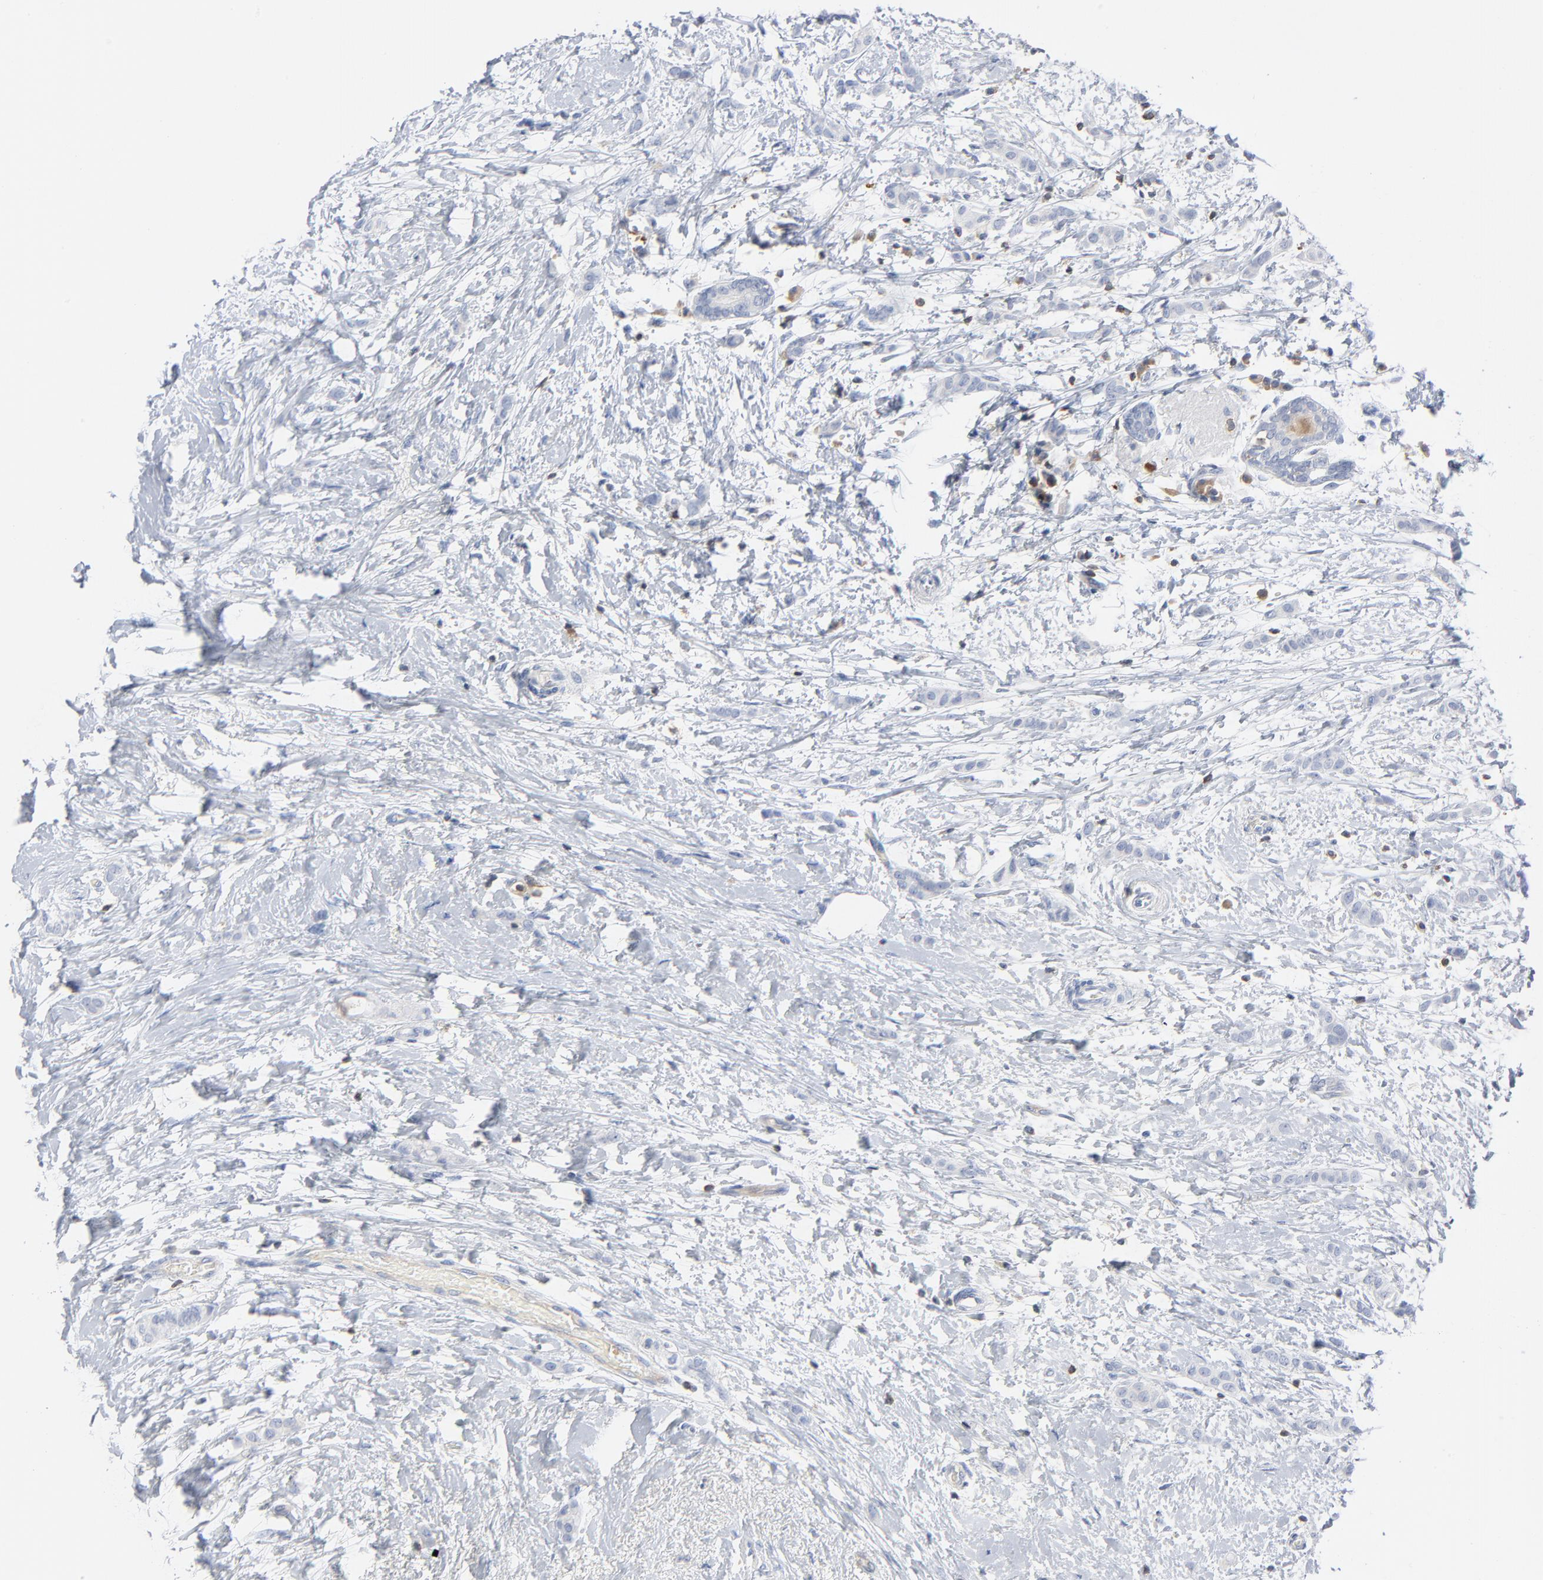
{"staining": {"intensity": "negative", "quantity": "none", "location": "none"}, "tissue": "breast cancer", "cell_type": "Tumor cells", "image_type": "cancer", "snomed": [{"axis": "morphology", "description": "Lobular carcinoma"}, {"axis": "topography", "description": "Breast"}], "caption": "This is a photomicrograph of immunohistochemistry staining of breast cancer (lobular carcinoma), which shows no expression in tumor cells.", "gene": "PTK2B", "patient": {"sex": "female", "age": 55}}